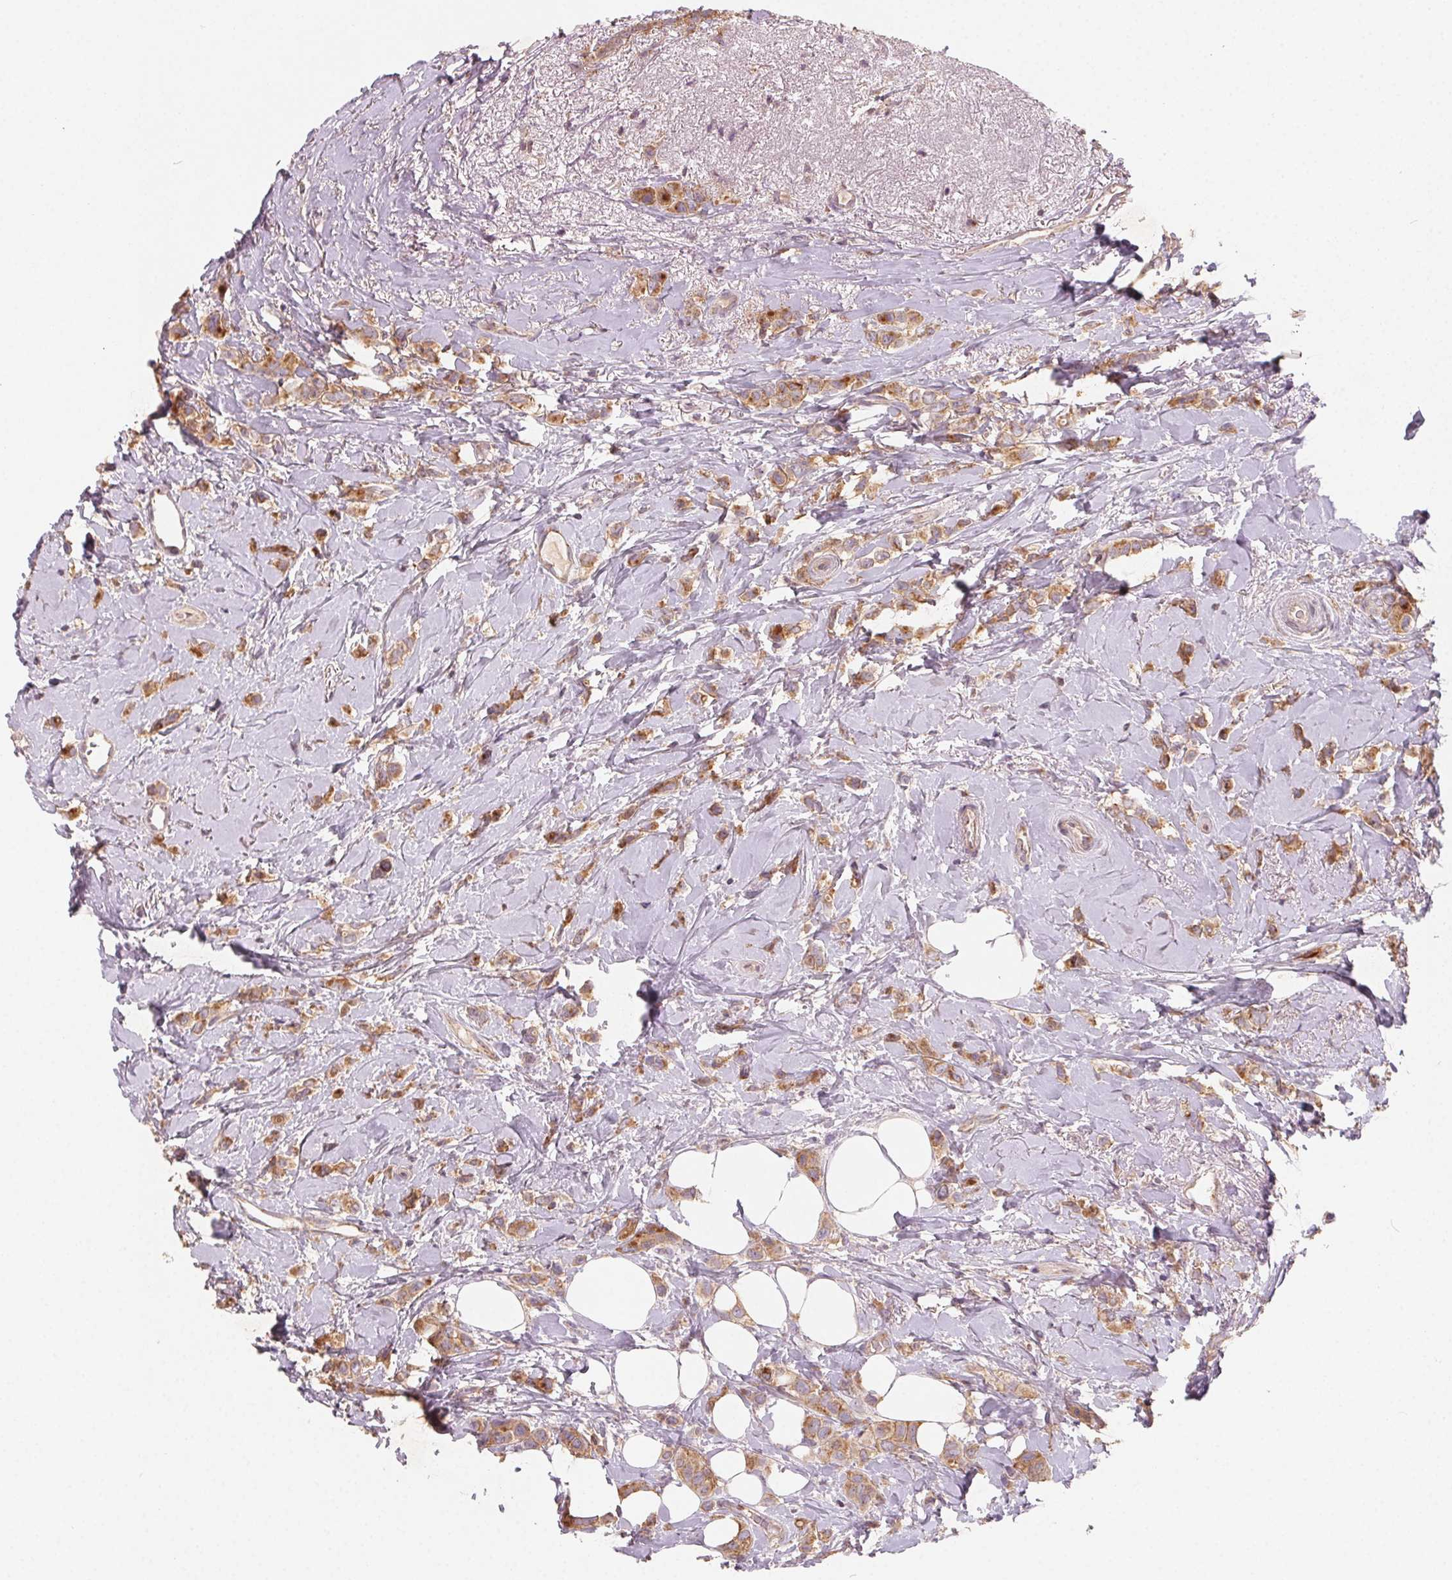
{"staining": {"intensity": "moderate", "quantity": ">75%", "location": "cytoplasmic/membranous"}, "tissue": "breast cancer", "cell_type": "Tumor cells", "image_type": "cancer", "snomed": [{"axis": "morphology", "description": "Lobular carcinoma"}, {"axis": "topography", "description": "Breast"}], "caption": "Protein expression analysis of human lobular carcinoma (breast) reveals moderate cytoplasmic/membranous staining in about >75% of tumor cells.", "gene": "AP1S1", "patient": {"sex": "female", "age": 66}}